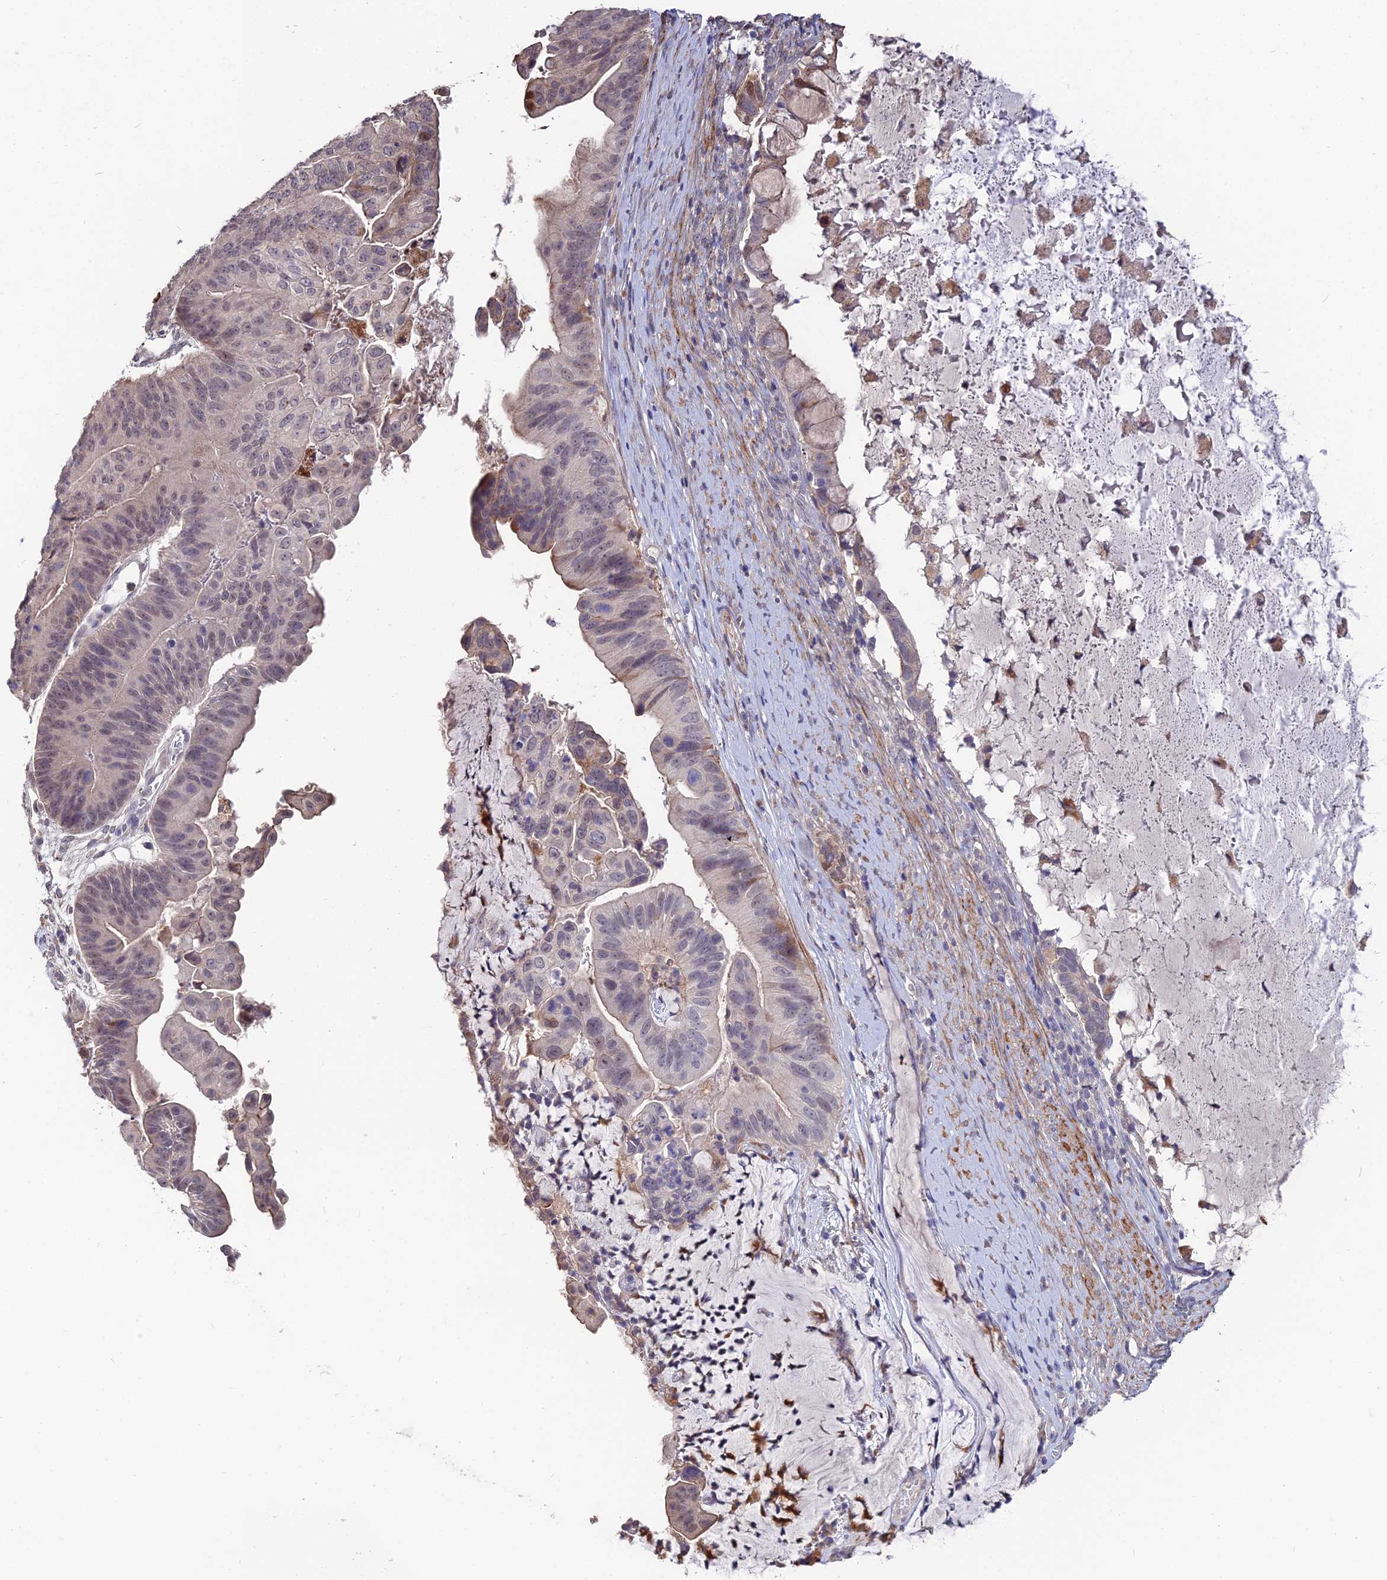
{"staining": {"intensity": "weak", "quantity": "<25%", "location": "cytoplasmic/membranous"}, "tissue": "ovarian cancer", "cell_type": "Tumor cells", "image_type": "cancer", "snomed": [{"axis": "morphology", "description": "Cystadenocarcinoma, mucinous, NOS"}, {"axis": "topography", "description": "Ovary"}], "caption": "Histopathology image shows no protein expression in tumor cells of ovarian cancer (mucinous cystadenocarcinoma) tissue.", "gene": "ACTR5", "patient": {"sex": "female", "age": 61}}